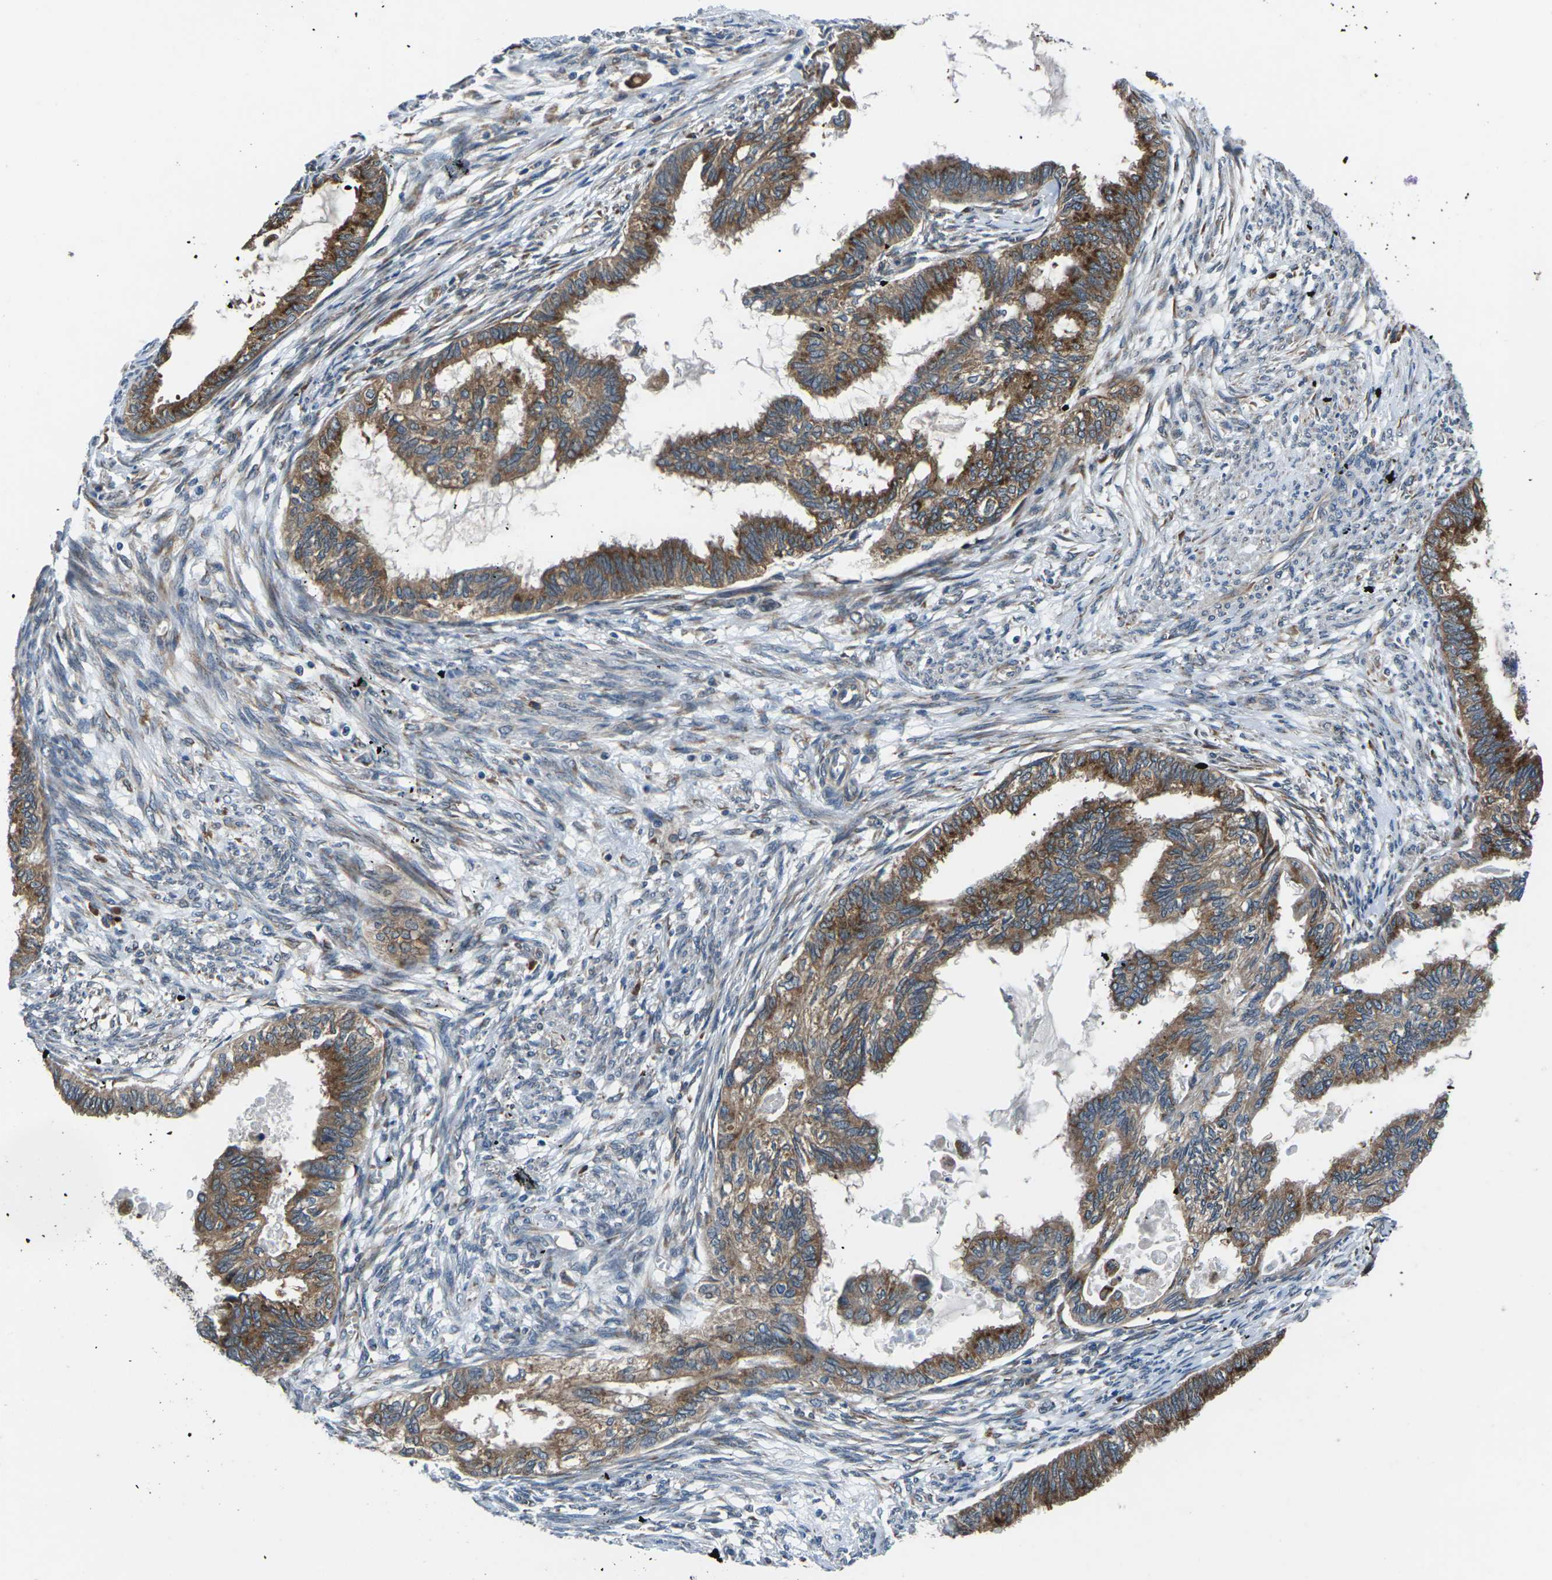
{"staining": {"intensity": "moderate", "quantity": ">75%", "location": "cytoplasmic/membranous"}, "tissue": "cervical cancer", "cell_type": "Tumor cells", "image_type": "cancer", "snomed": [{"axis": "morphology", "description": "Normal tissue, NOS"}, {"axis": "morphology", "description": "Adenocarcinoma, NOS"}, {"axis": "topography", "description": "Cervix"}, {"axis": "topography", "description": "Endometrium"}], "caption": "Immunohistochemistry (IHC) (DAB (3,3'-diaminobenzidine)) staining of cervical cancer (adenocarcinoma) shows moderate cytoplasmic/membranous protein staining in approximately >75% of tumor cells.", "gene": "GABRP", "patient": {"sex": "female", "age": 86}}